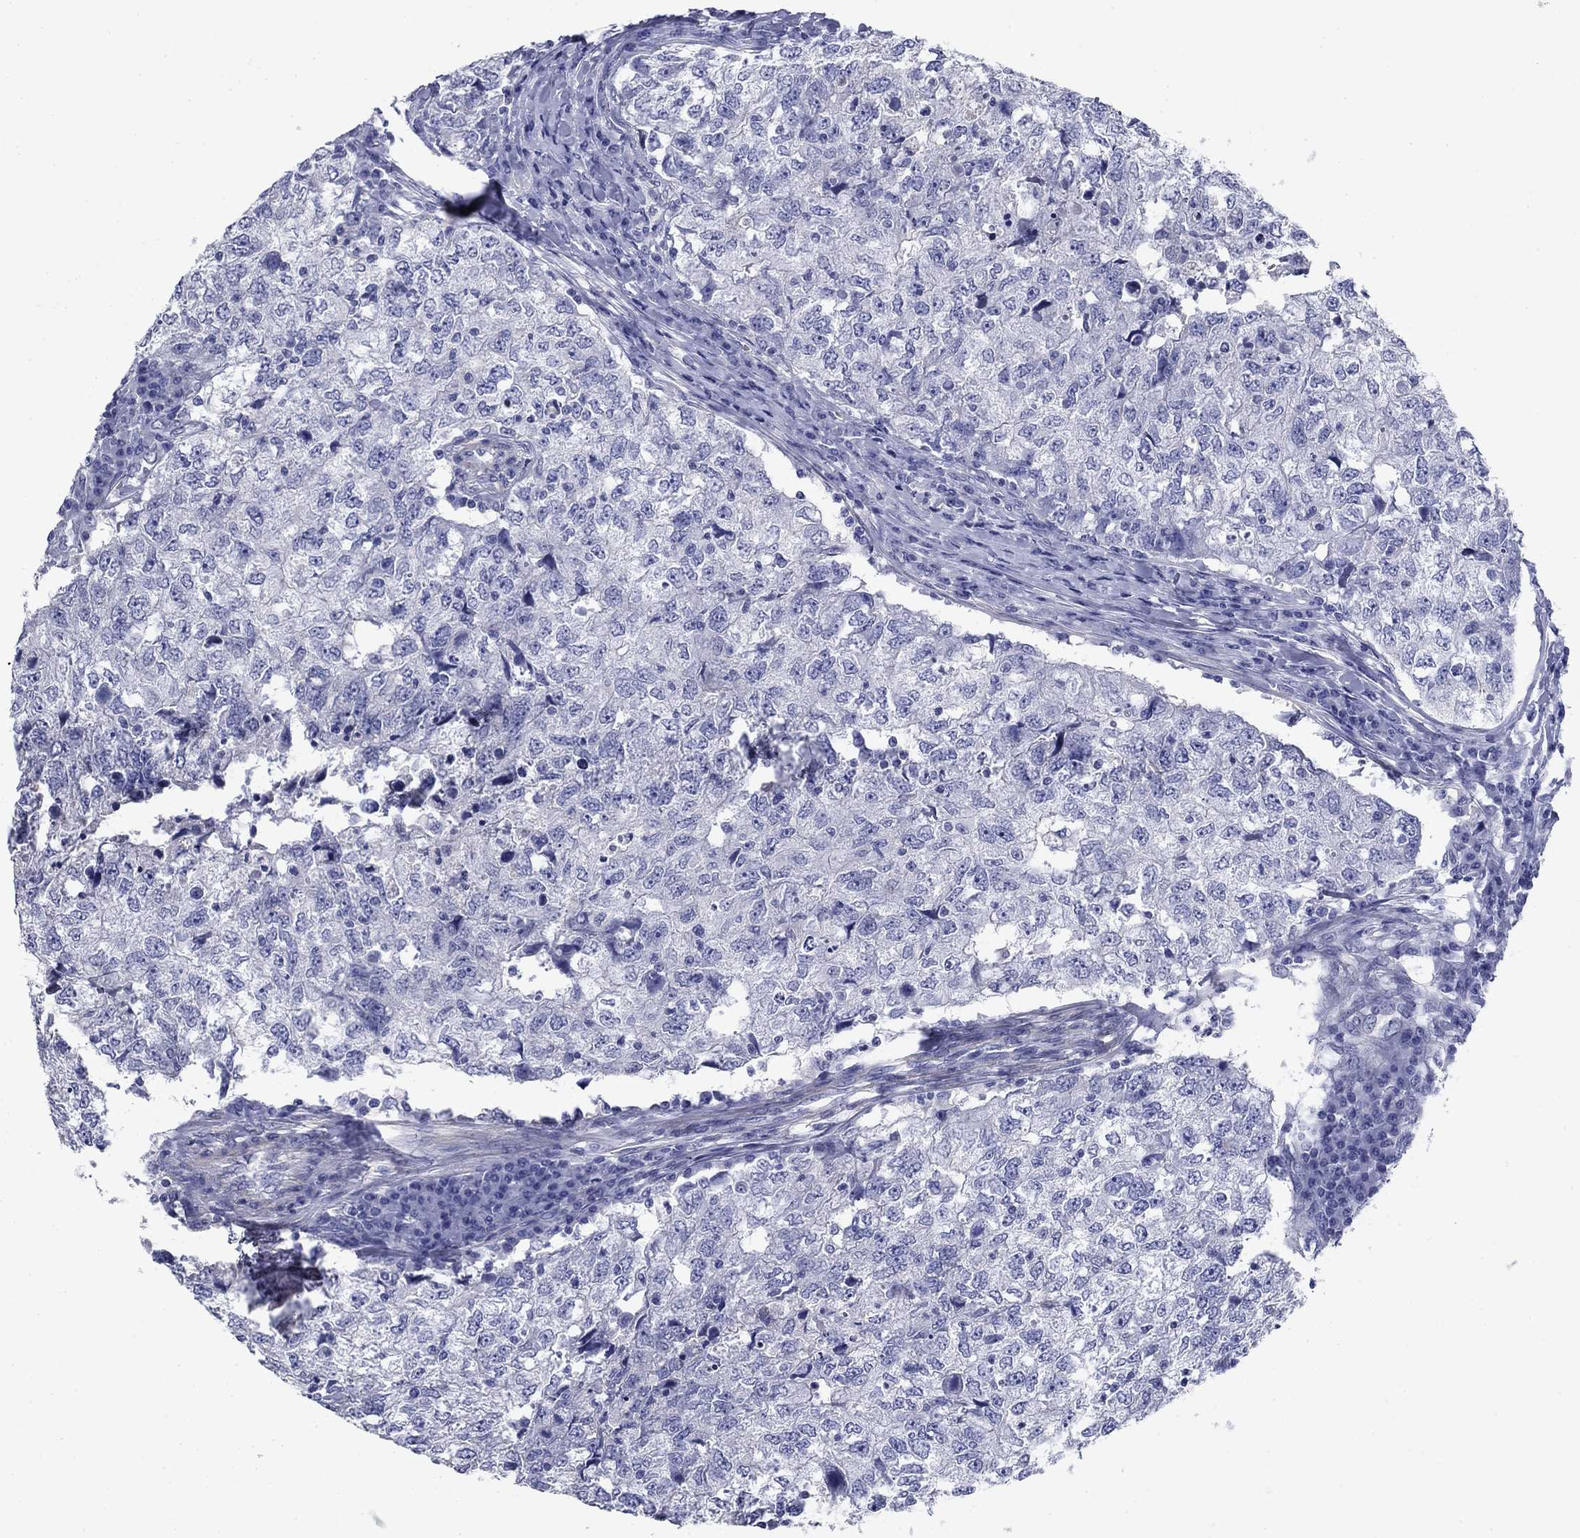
{"staining": {"intensity": "negative", "quantity": "none", "location": "none"}, "tissue": "breast cancer", "cell_type": "Tumor cells", "image_type": "cancer", "snomed": [{"axis": "morphology", "description": "Duct carcinoma"}, {"axis": "topography", "description": "Breast"}], "caption": "High magnification brightfield microscopy of breast cancer (invasive ductal carcinoma) stained with DAB (brown) and counterstained with hematoxylin (blue): tumor cells show no significant staining. (IHC, brightfield microscopy, high magnification).", "gene": "PRKCG", "patient": {"sex": "female", "age": 30}}